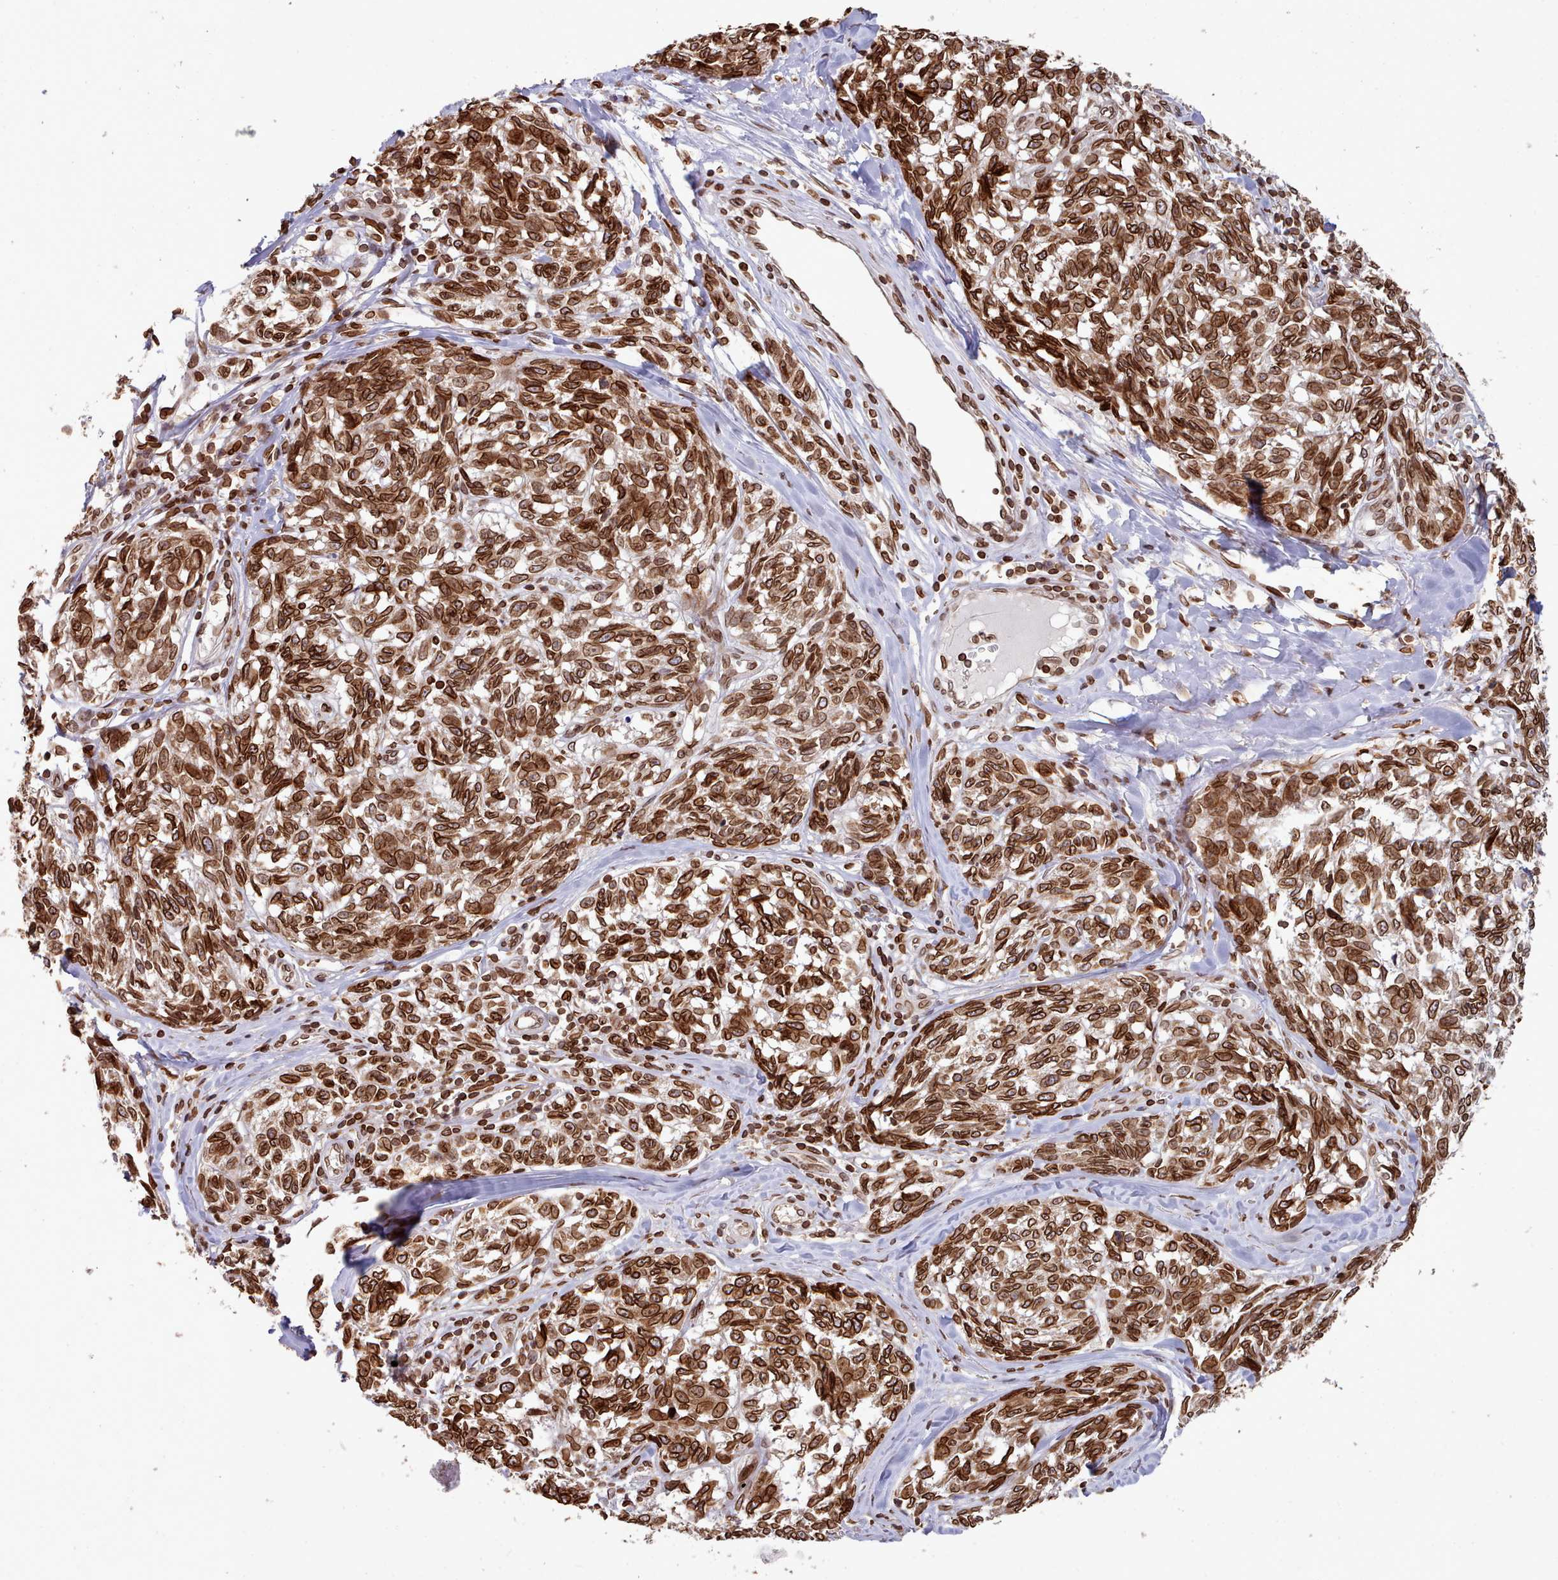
{"staining": {"intensity": "strong", "quantity": ">75%", "location": "cytoplasmic/membranous,nuclear"}, "tissue": "melanoma", "cell_type": "Tumor cells", "image_type": "cancer", "snomed": [{"axis": "morphology", "description": "Normal tissue, NOS"}, {"axis": "morphology", "description": "Malignant melanoma, NOS"}, {"axis": "topography", "description": "Skin"}], "caption": "Protein staining displays strong cytoplasmic/membranous and nuclear positivity in about >75% of tumor cells in malignant melanoma. (Stains: DAB (3,3'-diaminobenzidine) in brown, nuclei in blue, Microscopy: brightfield microscopy at high magnification).", "gene": "TOR1AIP1", "patient": {"sex": "female", "age": 64}}